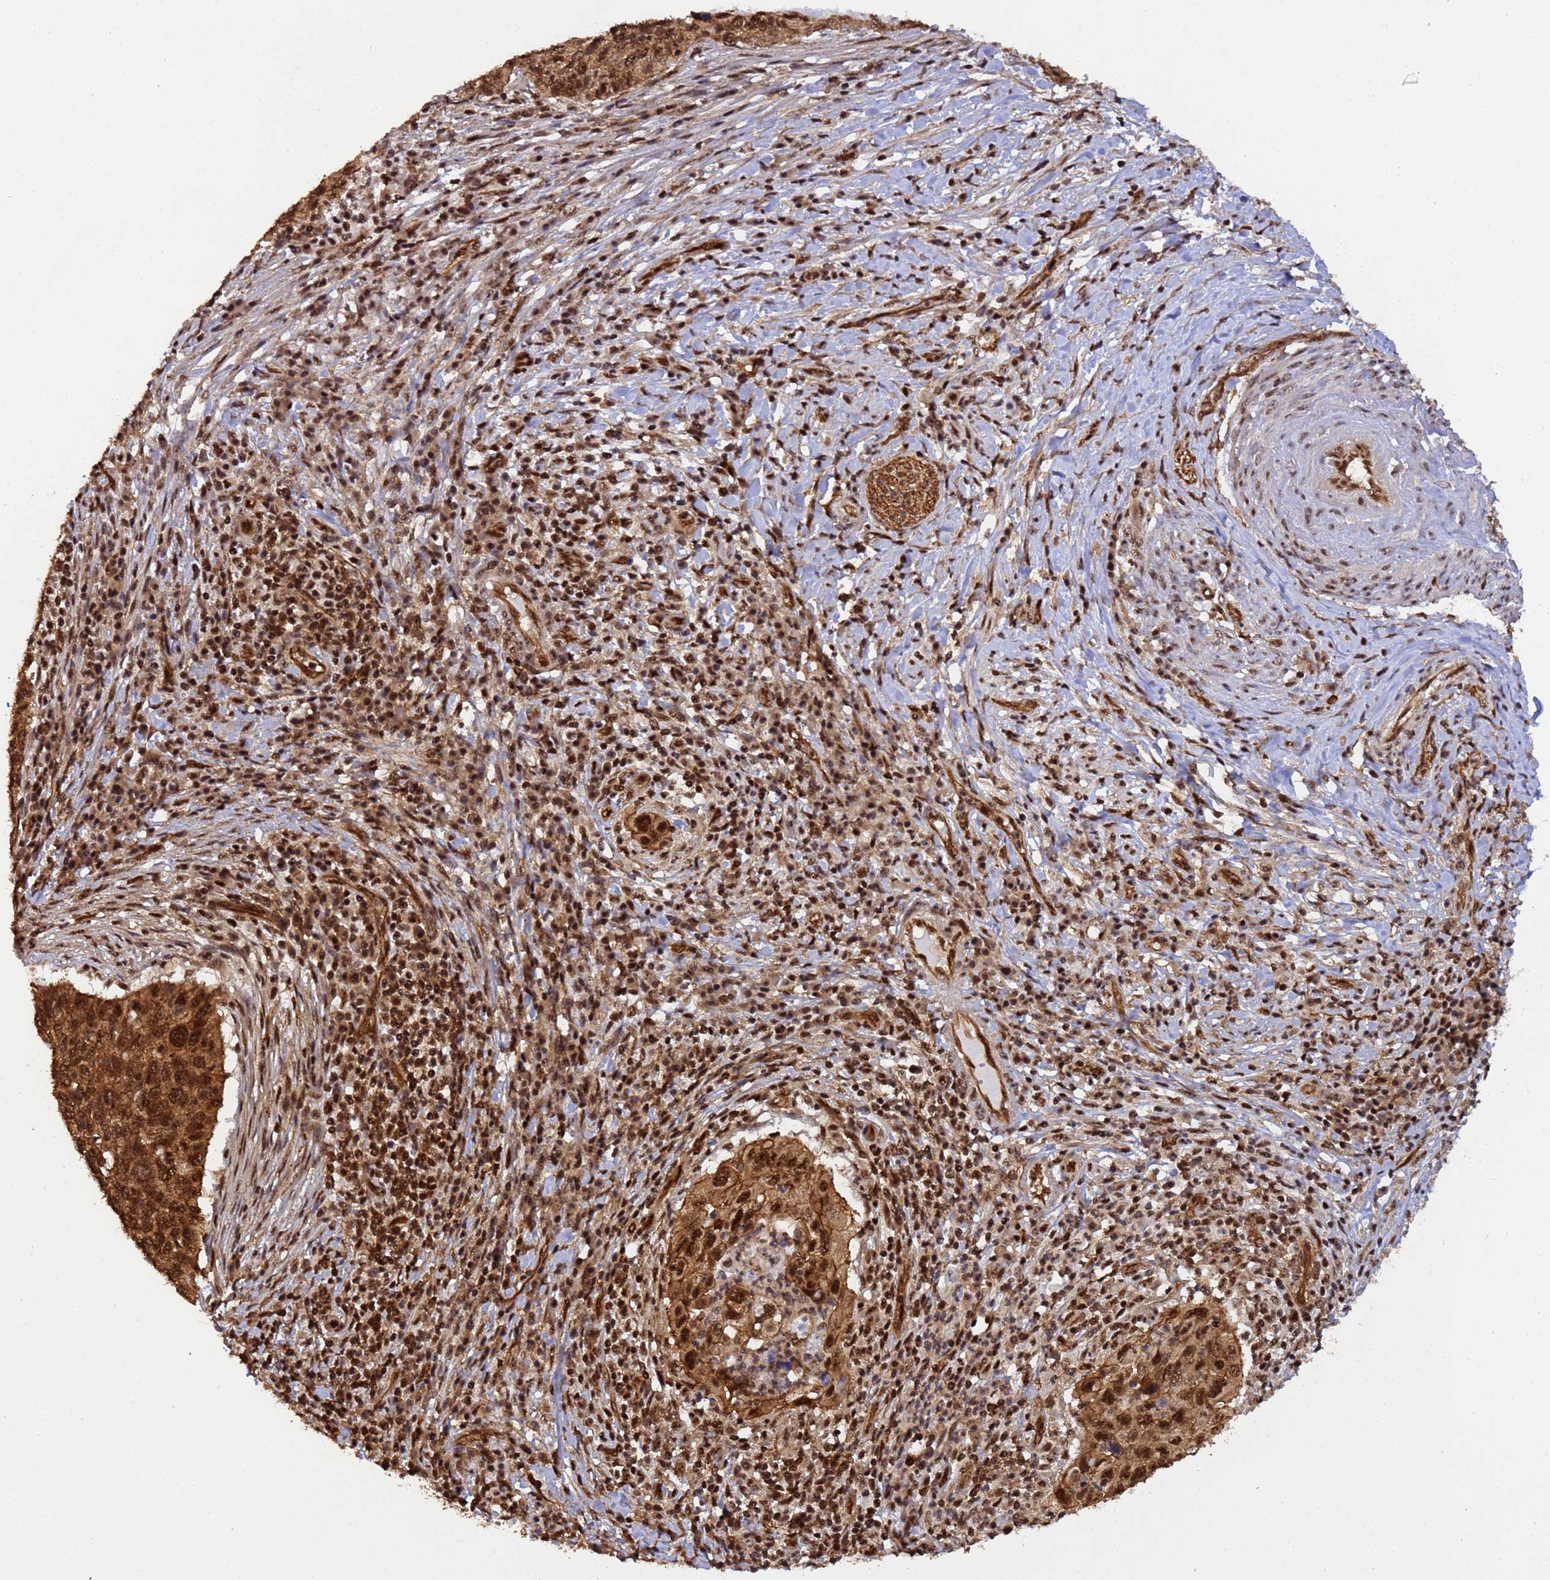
{"staining": {"intensity": "strong", "quantity": ">75%", "location": "cytoplasmic/membranous,nuclear"}, "tissue": "cervical cancer", "cell_type": "Tumor cells", "image_type": "cancer", "snomed": [{"axis": "morphology", "description": "Squamous cell carcinoma, NOS"}, {"axis": "topography", "description": "Cervix"}], "caption": "Protein staining of squamous cell carcinoma (cervical) tissue displays strong cytoplasmic/membranous and nuclear positivity in approximately >75% of tumor cells.", "gene": "SYF2", "patient": {"sex": "female", "age": 38}}